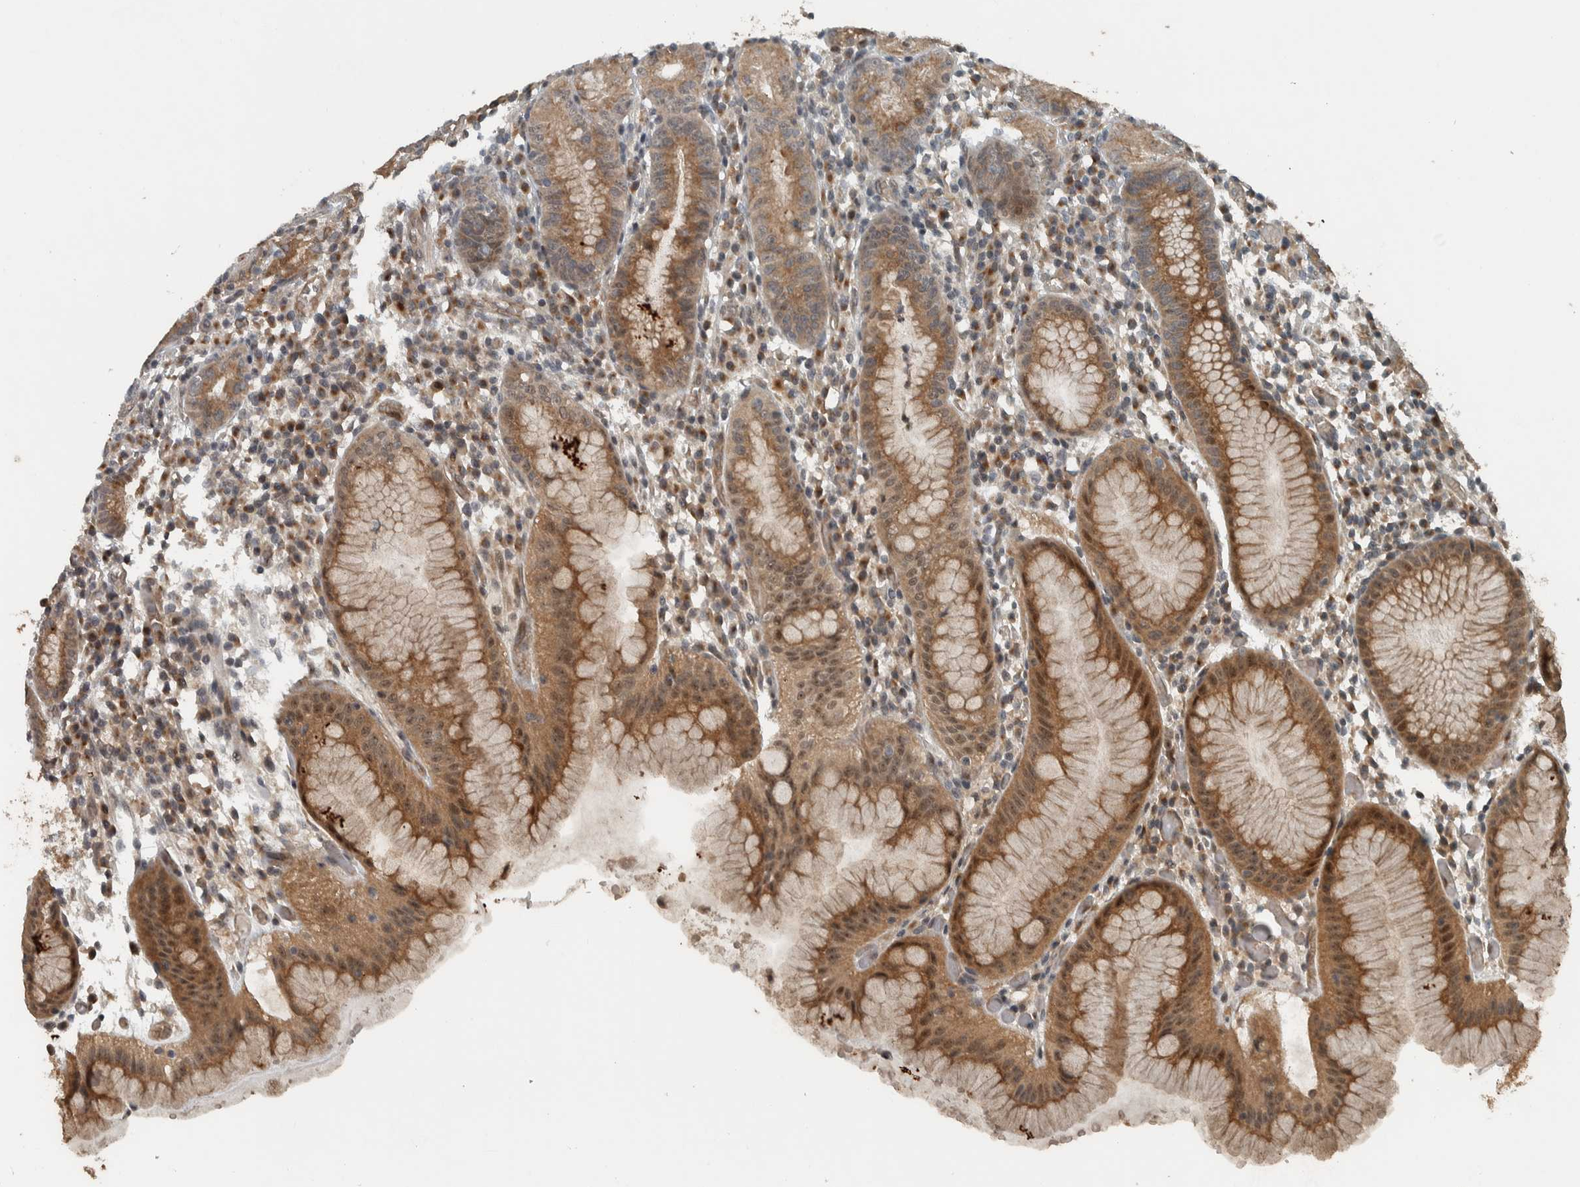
{"staining": {"intensity": "moderate", "quantity": ">75%", "location": "cytoplasmic/membranous,nuclear"}, "tissue": "stomach", "cell_type": "Glandular cells", "image_type": "normal", "snomed": [{"axis": "morphology", "description": "Normal tissue, NOS"}, {"axis": "topography", "description": "Stomach"}, {"axis": "topography", "description": "Stomach, lower"}], "caption": "Immunohistochemistry (DAB (3,3'-diaminobenzidine)) staining of normal human stomach exhibits moderate cytoplasmic/membranous,nuclear protein positivity in approximately >75% of glandular cells. The staining was performed using DAB to visualize the protein expression in brown, while the nuclei were stained in blue with hematoxylin (Magnification: 20x).", "gene": "NAPG", "patient": {"sex": "female", "age": 75}}